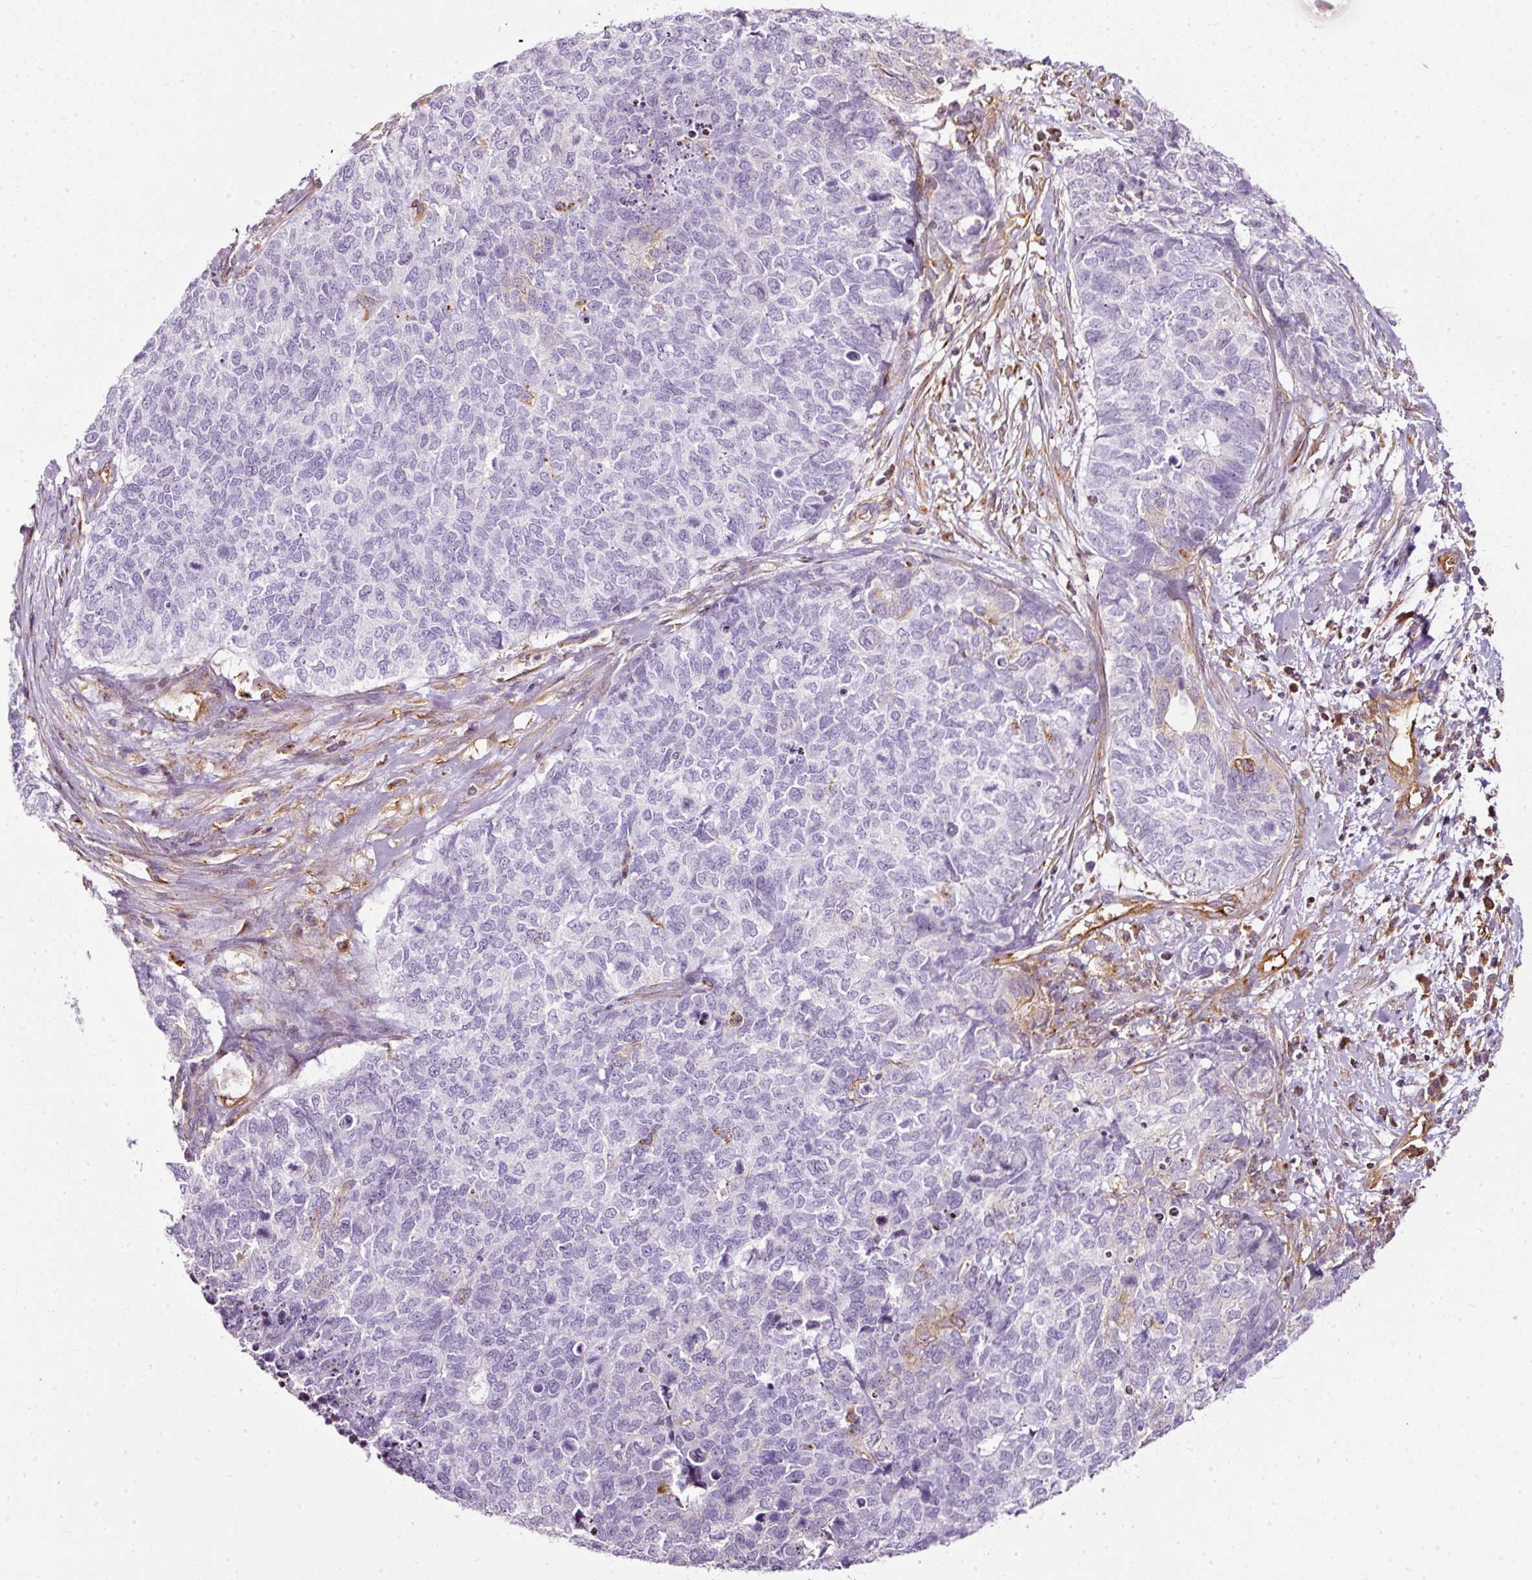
{"staining": {"intensity": "negative", "quantity": "none", "location": "none"}, "tissue": "cervical cancer", "cell_type": "Tumor cells", "image_type": "cancer", "snomed": [{"axis": "morphology", "description": "Squamous cell carcinoma, NOS"}, {"axis": "topography", "description": "Cervix"}], "caption": "A high-resolution image shows immunohistochemistry (IHC) staining of cervical cancer (squamous cell carcinoma), which displays no significant staining in tumor cells. The staining was performed using DAB (3,3'-diaminobenzidine) to visualize the protein expression in brown, while the nuclei were stained in blue with hematoxylin (Magnification: 20x).", "gene": "SCNM1", "patient": {"sex": "female", "age": 63}}